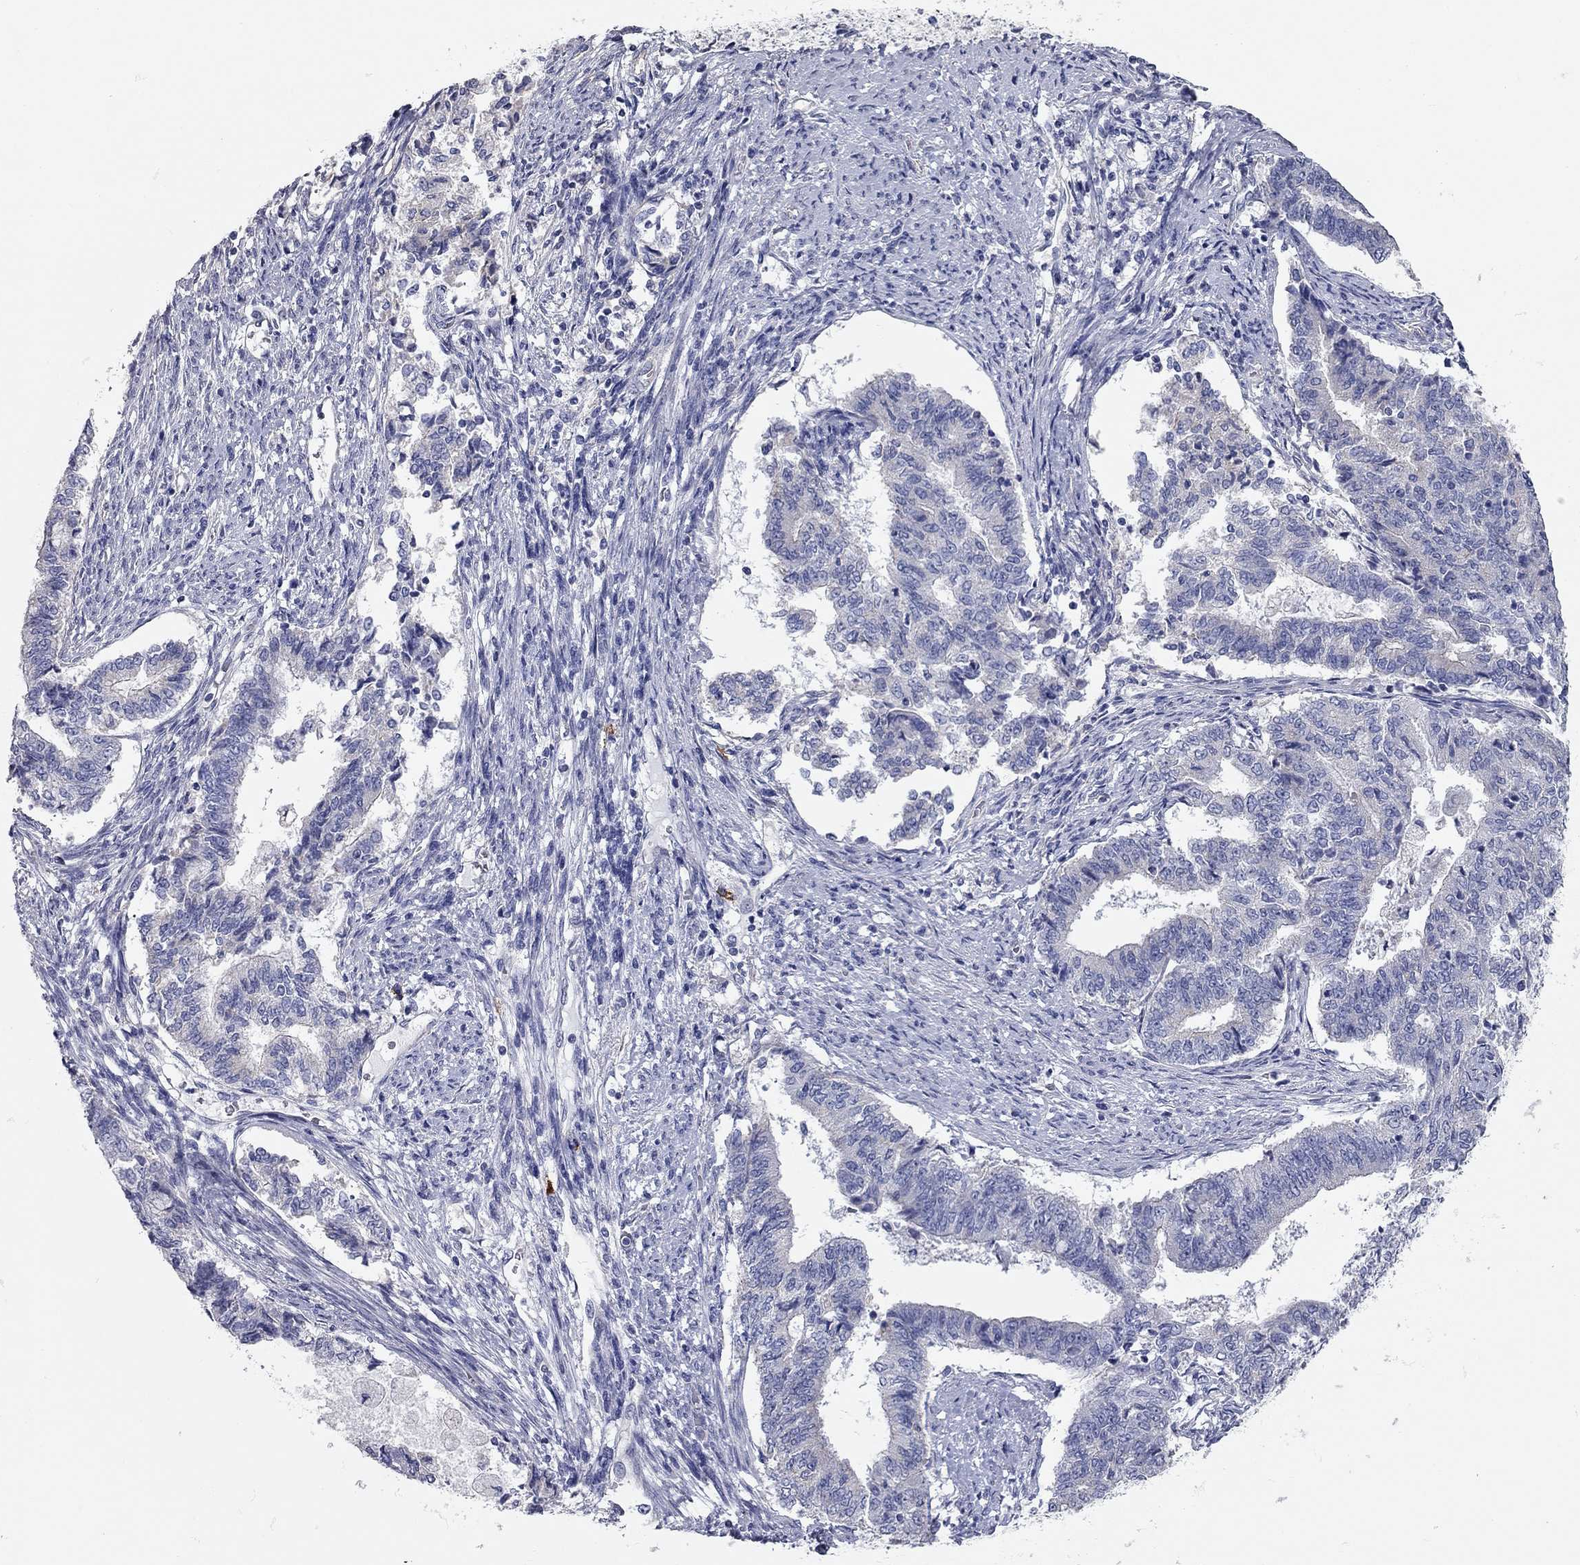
{"staining": {"intensity": "negative", "quantity": "none", "location": "none"}, "tissue": "endometrial cancer", "cell_type": "Tumor cells", "image_type": "cancer", "snomed": [{"axis": "morphology", "description": "Adenocarcinoma, NOS"}, {"axis": "topography", "description": "Endometrium"}], "caption": "Image shows no protein expression in tumor cells of adenocarcinoma (endometrial) tissue.", "gene": "C10orf90", "patient": {"sex": "female", "age": 65}}